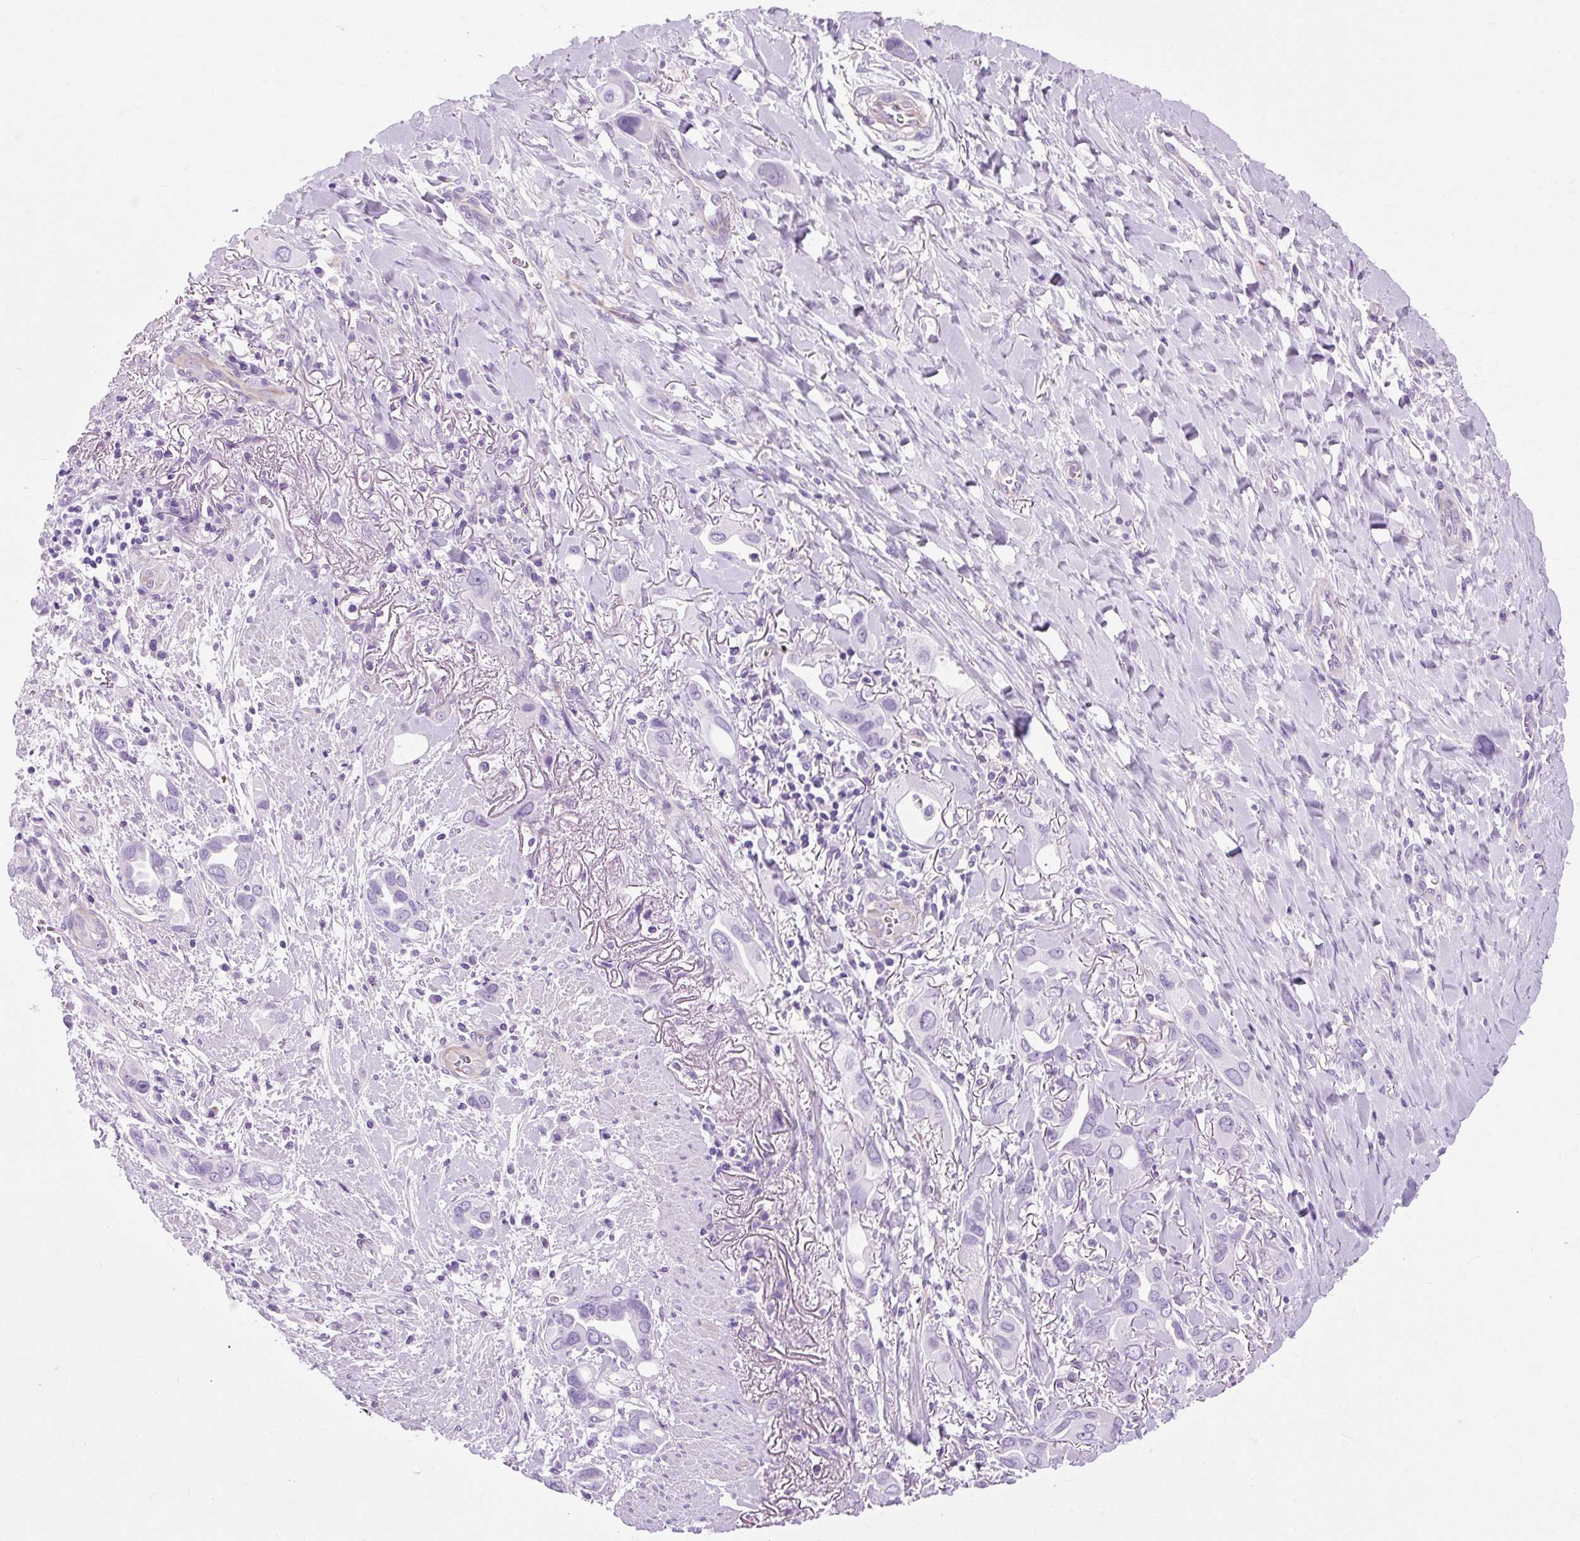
{"staining": {"intensity": "negative", "quantity": "none", "location": "none"}, "tissue": "lung cancer", "cell_type": "Tumor cells", "image_type": "cancer", "snomed": [{"axis": "morphology", "description": "Adenocarcinoma, NOS"}, {"axis": "topography", "description": "Lung"}], "caption": "High magnification brightfield microscopy of lung adenocarcinoma stained with DAB (3,3'-diaminobenzidine) (brown) and counterstained with hematoxylin (blue): tumor cells show no significant staining. Nuclei are stained in blue.", "gene": "OOEP", "patient": {"sex": "male", "age": 76}}